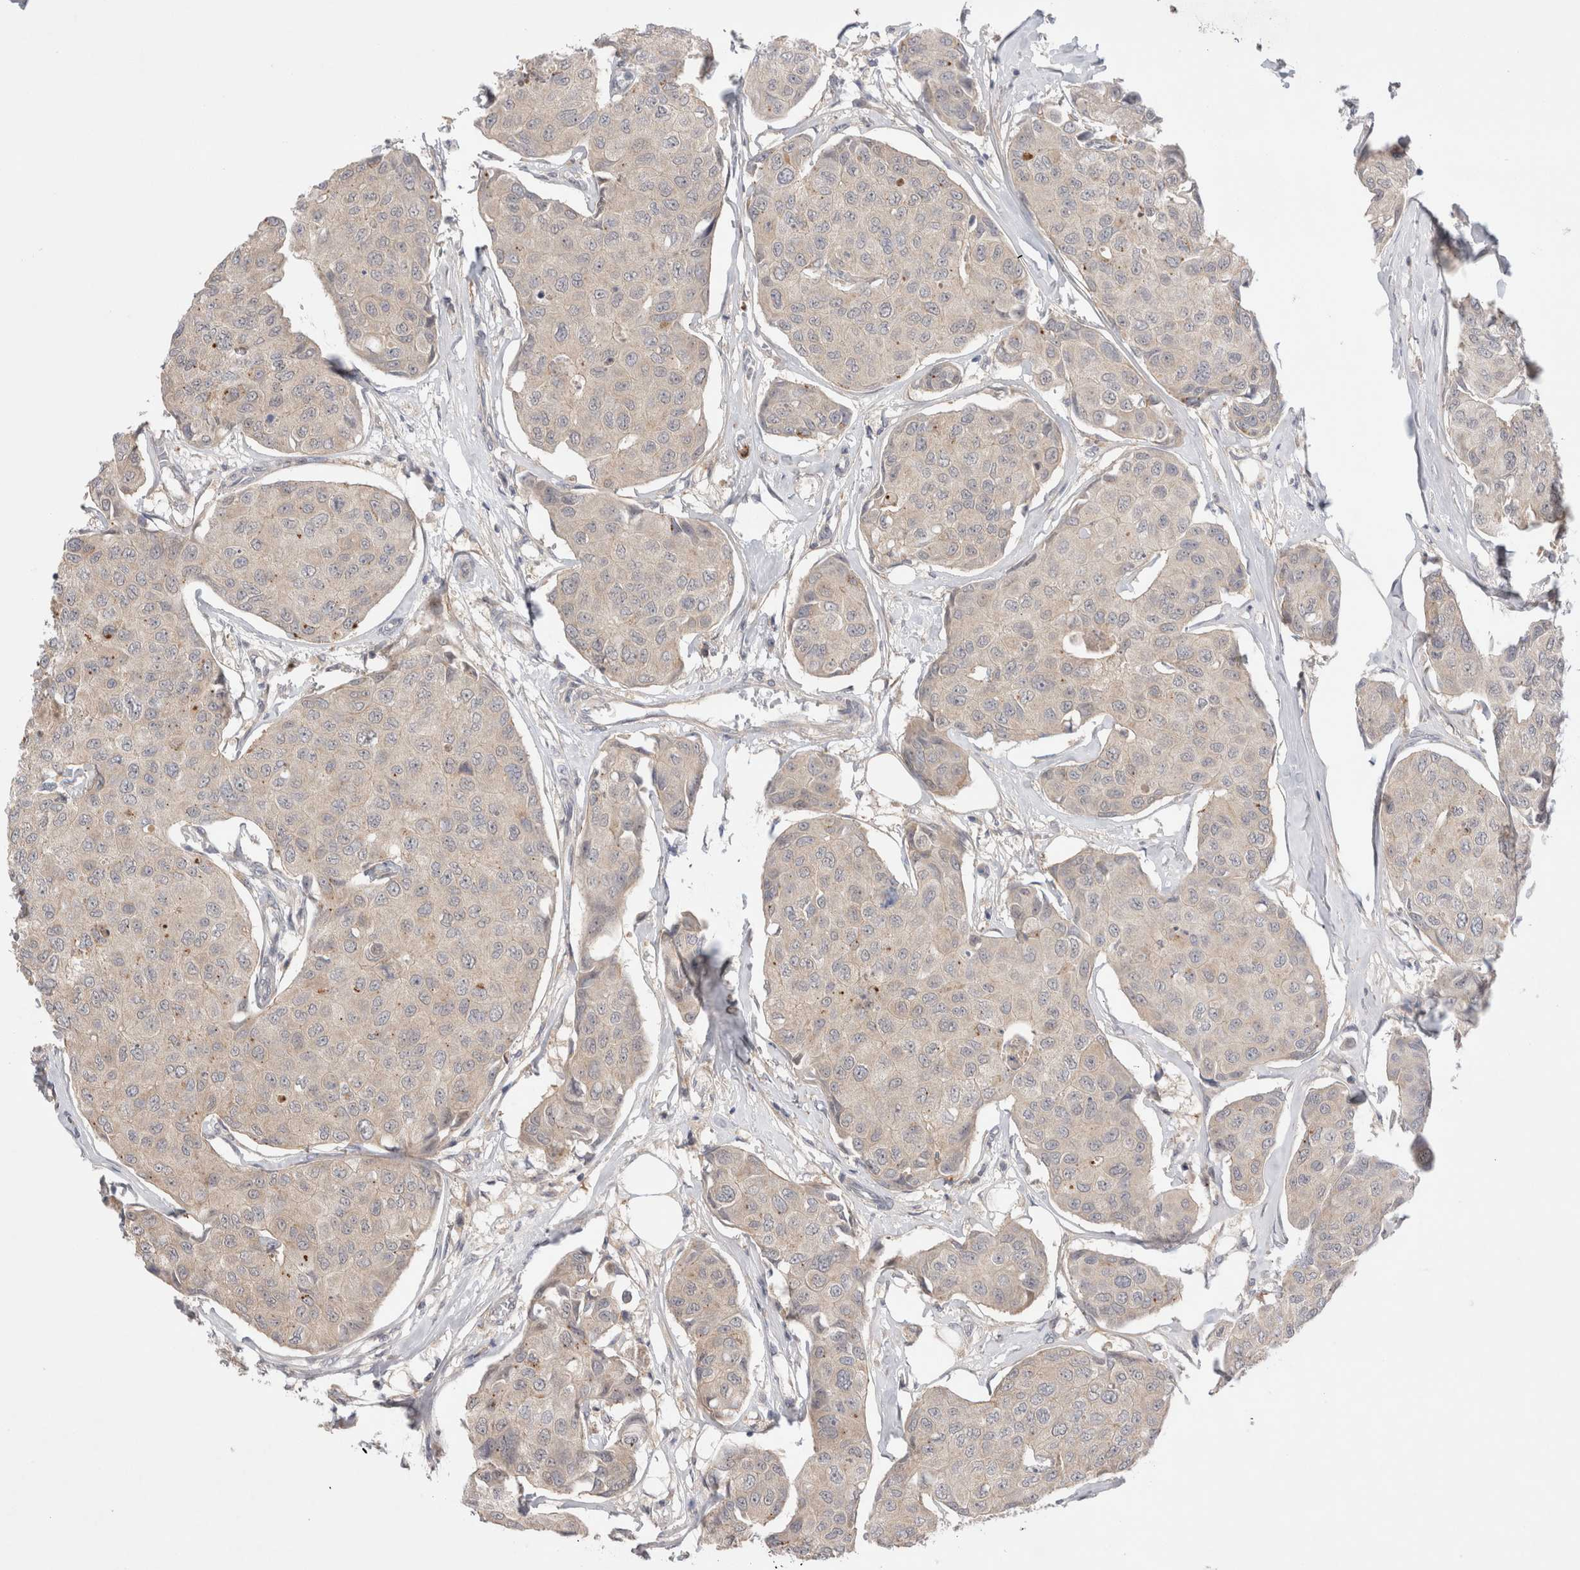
{"staining": {"intensity": "negative", "quantity": "none", "location": "none"}, "tissue": "breast cancer", "cell_type": "Tumor cells", "image_type": "cancer", "snomed": [{"axis": "morphology", "description": "Duct carcinoma"}, {"axis": "topography", "description": "Breast"}], "caption": "This histopathology image is of breast cancer (intraductal carcinoma) stained with IHC to label a protein in brown with the nuclei are counter-stained blue. There is no expression in tumor cells. The staining is performed using DAB (3,3'-diaminobenzidine) brown chromogen with nuclei counter-stained in using hematoxylin.", "gene": "GSDMB", "patient": {"sex": "female", "age": 80}}